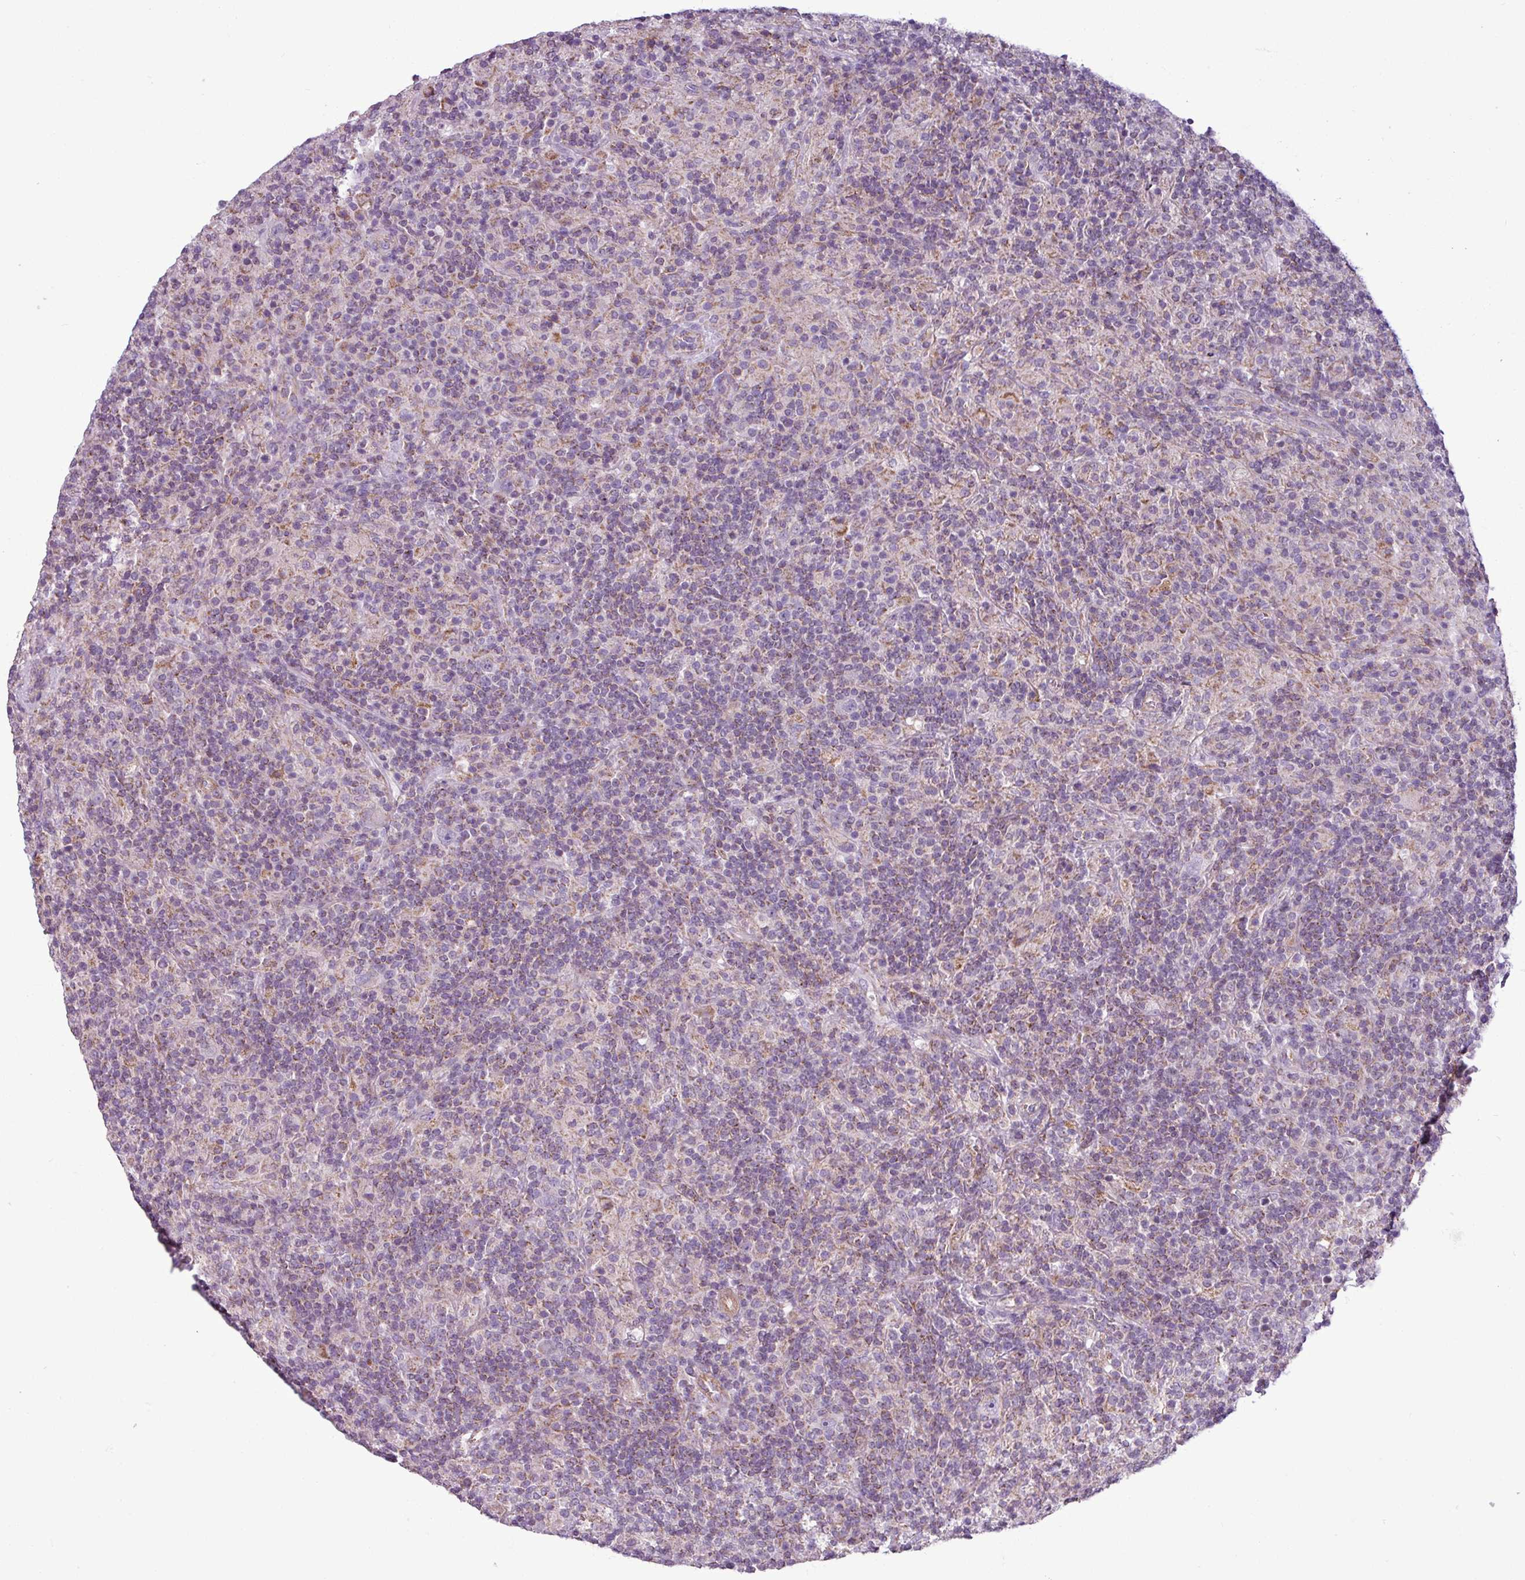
{"staining": {"intensity": "negative", "quantity": "none", "location": "none"}, "tissue": "lymphoma", "cell_type": "Tumor cells", "image_type": "cancer", "snomed": [{"axis": "morphology", "description": "Hodgkin's disease, NOS"}, {"axis": "topography", "description": "Lymph node"}], "caption": "There is no significant positivity in tumor cells of Hodgkin's disease.", "gene": "BTN2A2", "patient": {"sex": "male", "age": 70}}